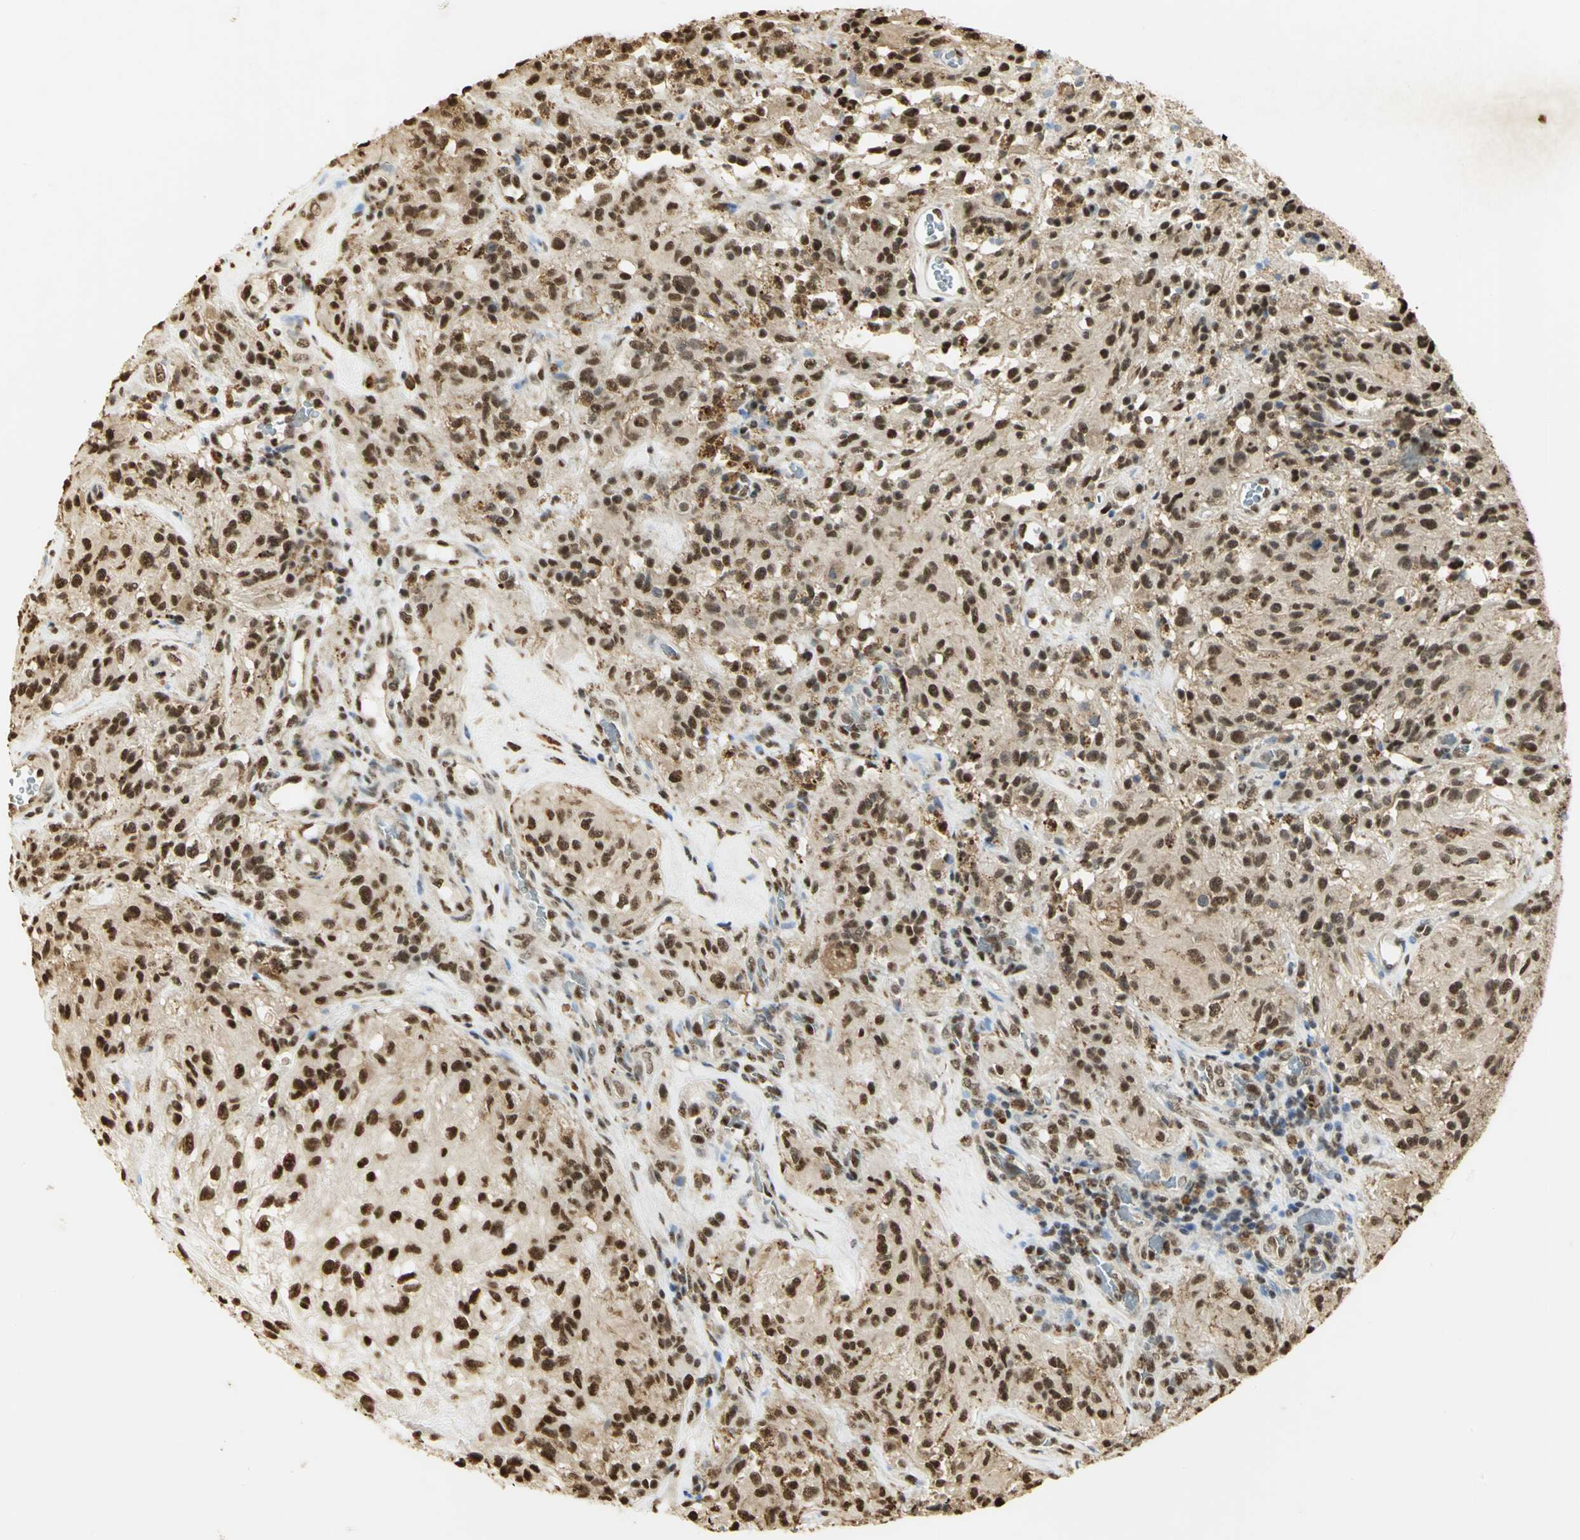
{"staining": {"intensity": "strong", "quantity": ">75%", "location": "cytoplasmic/membranous,nuclear"}, "tissue": "glioma", "cell_type": "Tumor cells", "image_type": "cancer", "snomed": [{"axis": "morphology", "description": "Normal tissue, NOS"}, {"axis": "morphology", "description": "Glioma, malignant, High grade"}, {"axis": "topography", "description": "Cerebral cortex"}], "caption": "Malignant high-grade glioma was stained to show a protein in brown. There is high levels of strong cytoplasmic/membranous and nuclear positivity in about >75% of tumor cells. (IHC, brightfield microscopy, high magnification).", "gene": "SET", "patient": {"sex": "male", "age": 56}}